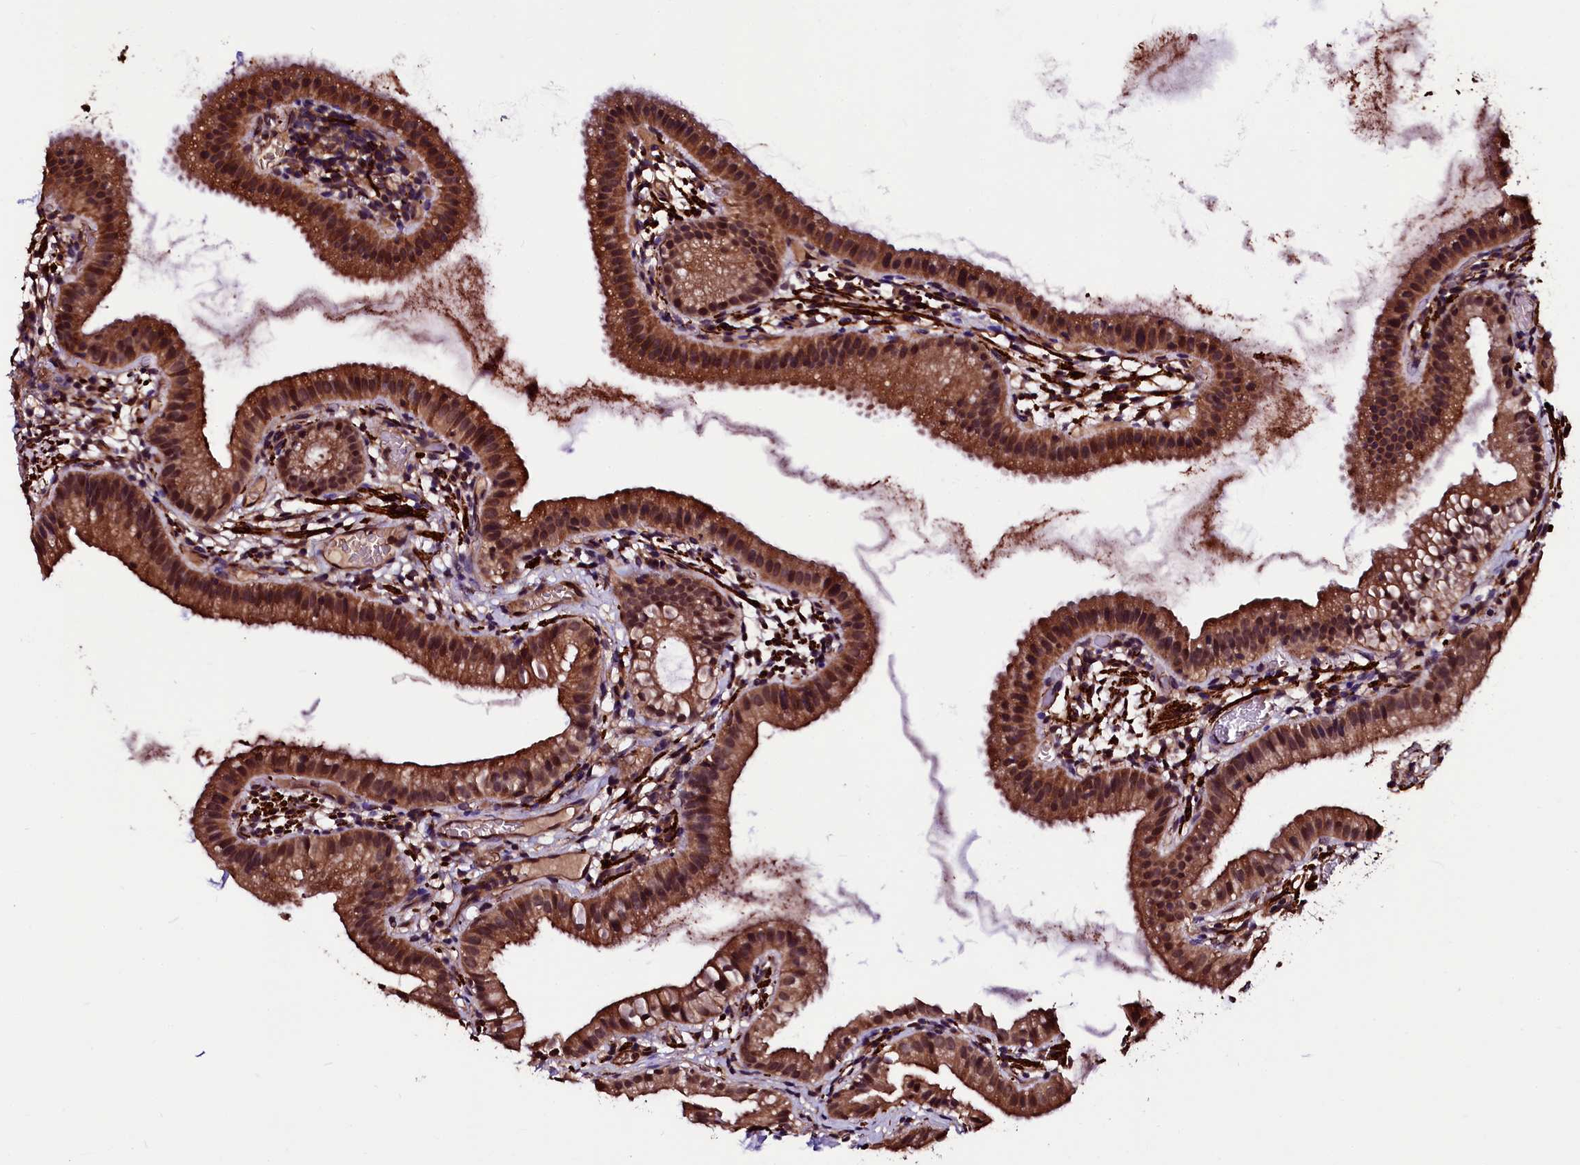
{"staining": {"intensity": "strong", "quantity": ">75%", "location": "cytoplasmic/membranous,nuclear"}, "tissue": "gallbladder", "cell_type": "Glandular cells", "image_type": "normal", "snomed": [{"axis": "morphology", "description": "Normal tissue, NOS"}, {"axis": "topography", "description": "Gallbladder"}], "caption": "Strong cytoplasmic/membranous,nuclear expression for a protein is identified in about >75% of glandular cells of unremarkable gallbladder using immunohistochemistry (IHC).", "gene": "N4BP1", "patient": {"sex": "female", "age": 46}}